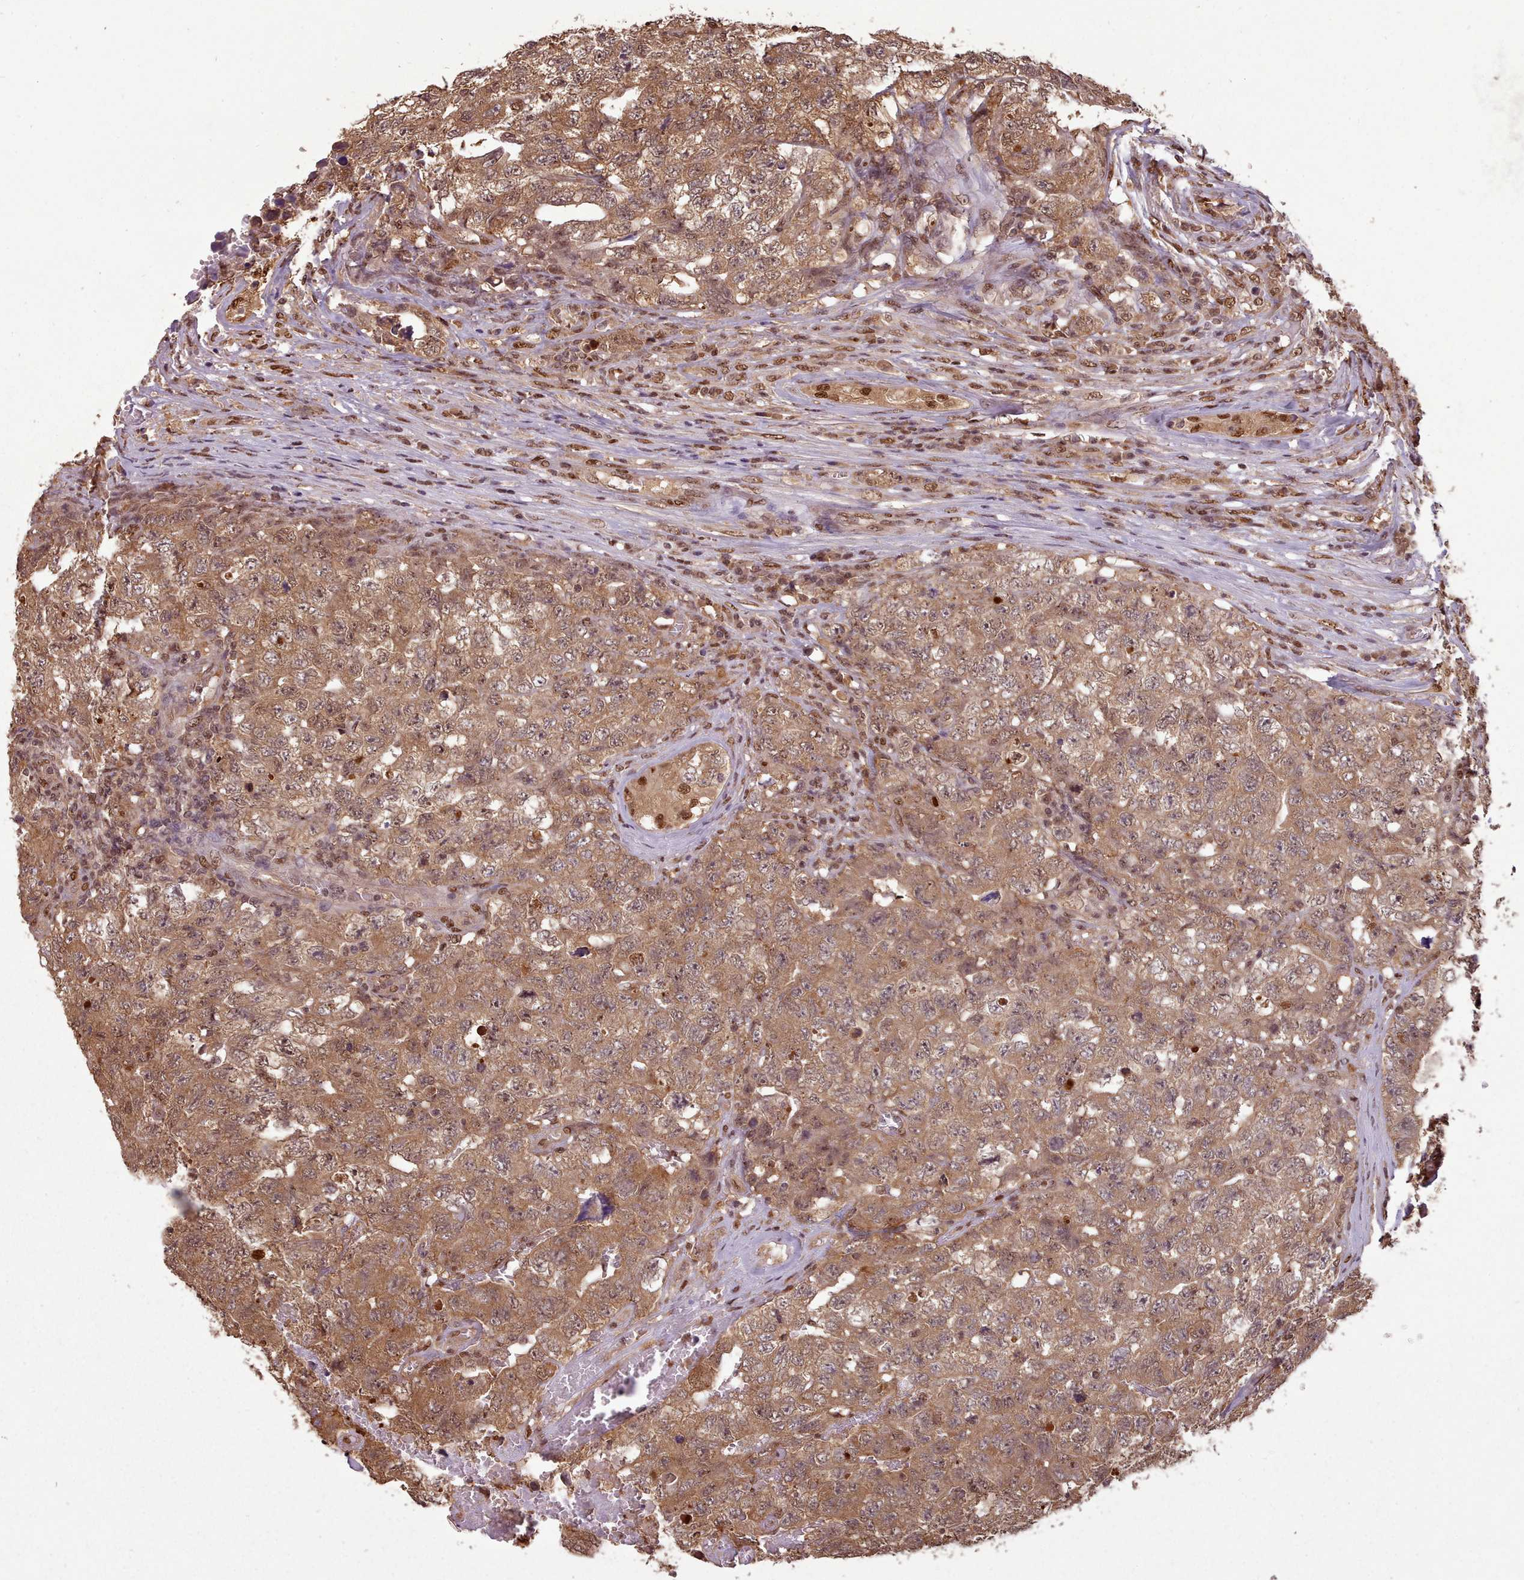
{"staining": {"intensity": "moderate", "quantity": ">75%", "location": "cytoplasmic/membranous"}, "tissue": "testis cancer", "cell_type": "Tumor cells", "image_type": "cancer", "snomed": [{"axis": "morphology", "description": "Carcinoma, Embryonal, NOS"}, {"axis": "topography", "description": "Testis"}], "caption": "Human testis embryonal carcinoma stained with a protein marker shows moderate staining in tumor cells.", "gene": "RPS27A", "patient": {"sex": "male", "age": 31}}